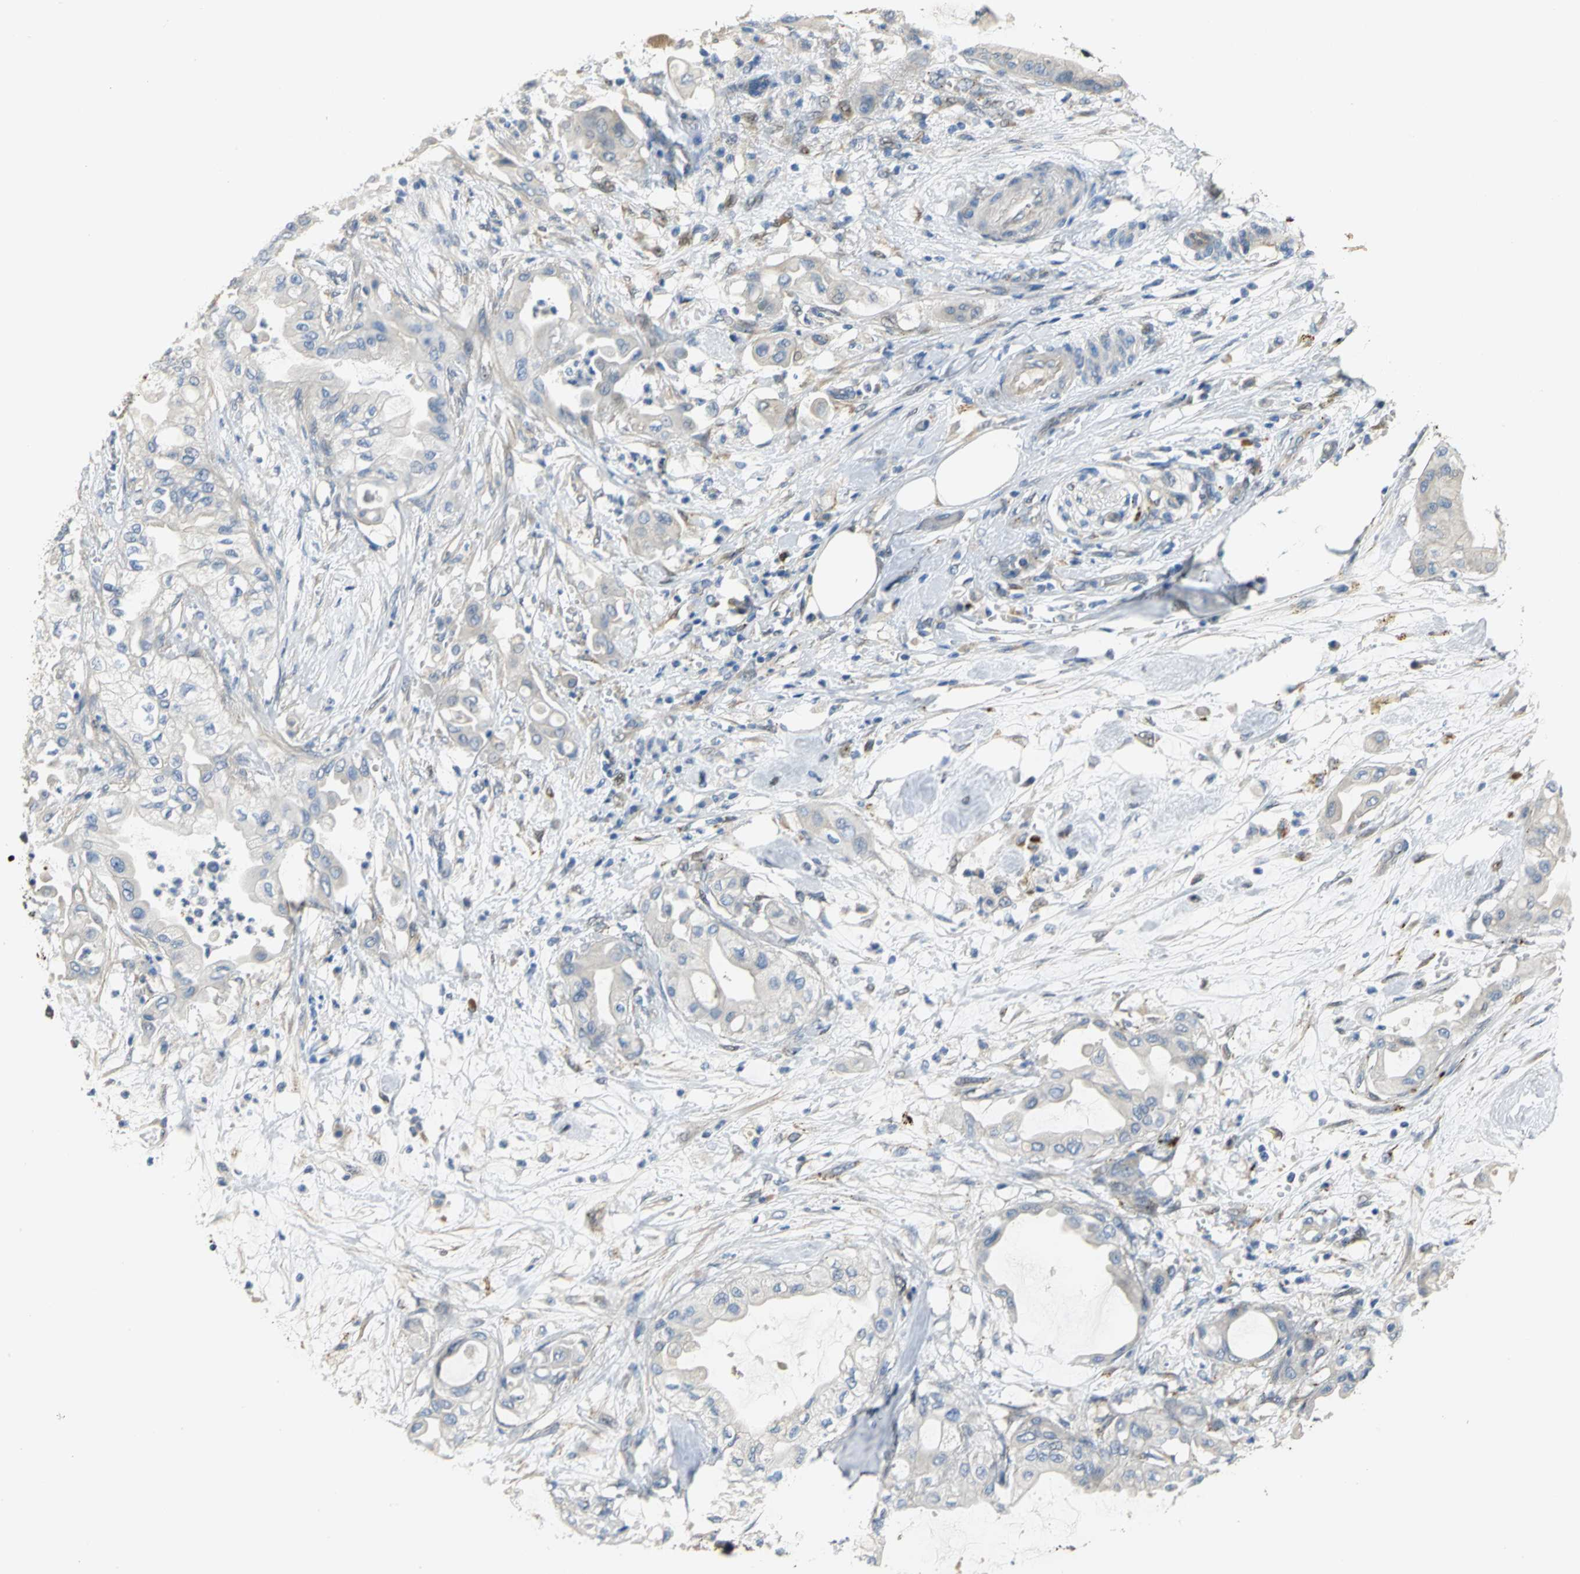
{"staining": {"intensity": "negative", "quantity": "none", "location": "none"}, "tissue": "pancreatic cancer", "cell_type": "Tumor cells", "image_type": "cancer", "snomed": [{"axis": "morphology", "description": "Adenocarcinoma, NOS"}, {"axis": "morphology", "description": "Adenocarcinoma, metastatic, NOS"}, {"axis": "topography", "description": "Lymph node"}, {"axis": "topography", "description": "Pancreas"}, {"axis": "topography", "description": "Duodenum"}], "caption": "IHC image of pancreatic cancer (metastatic adenocarcinoma) stained for a protein (brown), which exhibits no positivity in tumor cells.", "gene": "IL17RB", "patient": {"sex": "female", "age": 64}}